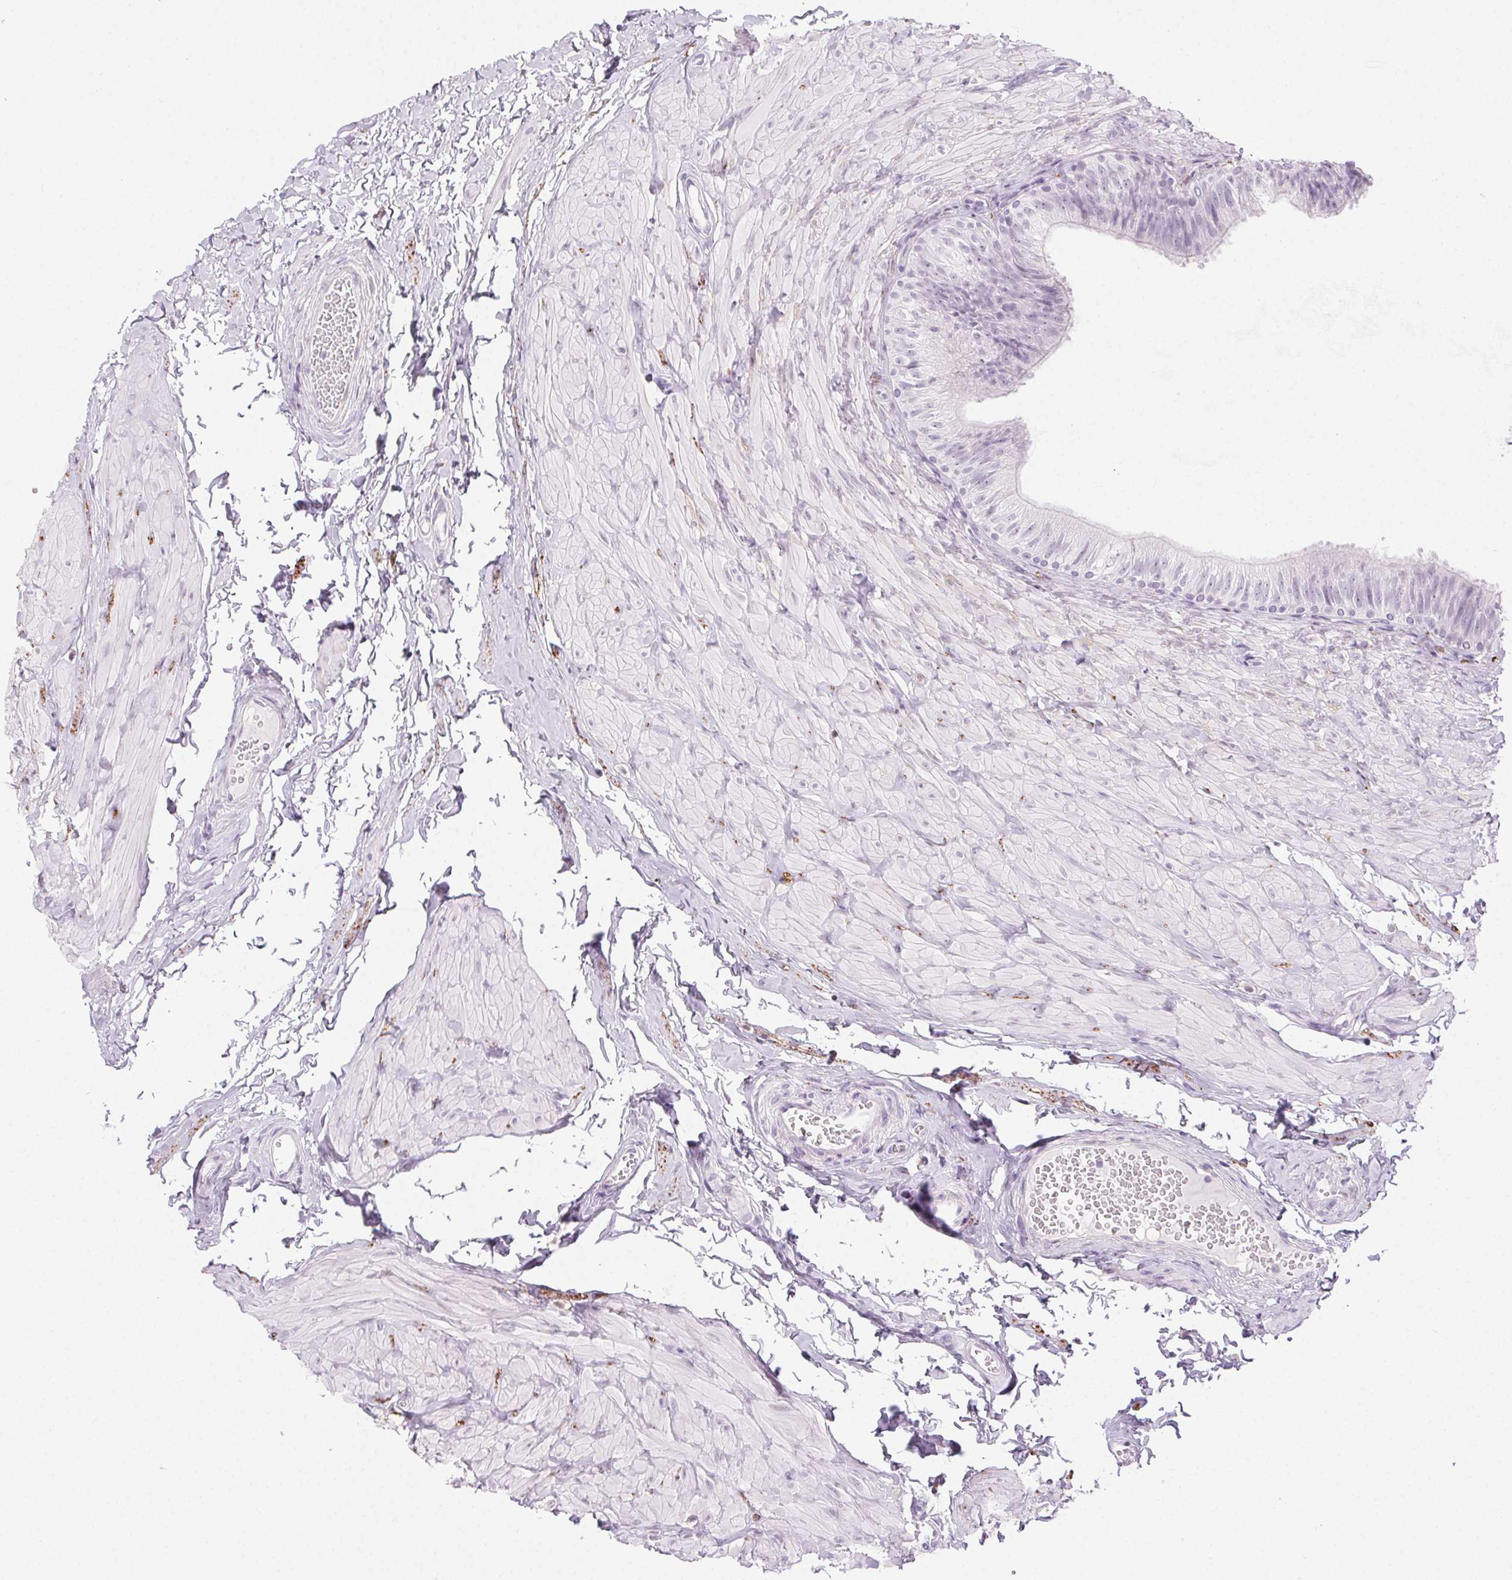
{"staining": {"intensity": "negative", "quantity": "none", "location": "none"}, "tissue": "epididymis", "cell_type": "Glandular cells", "image_type": "normal", "snomed": [{"axis": "morphology", "description": "Normal tissue, NOS"}, {"axis": "topography", "description": "Epididymis, spermatic cord, NOS"}, {"axis": "topography", "description": "Epididymis"}, {"axis": "topography", "description": "Peripheral nerve tissue"}], "caption": "This is an IHC micrograph of benign human epididymis. There is no positivity in glandular cells.", "gene": "CADPS", "patient": {"sex": "male", "age": 29}}